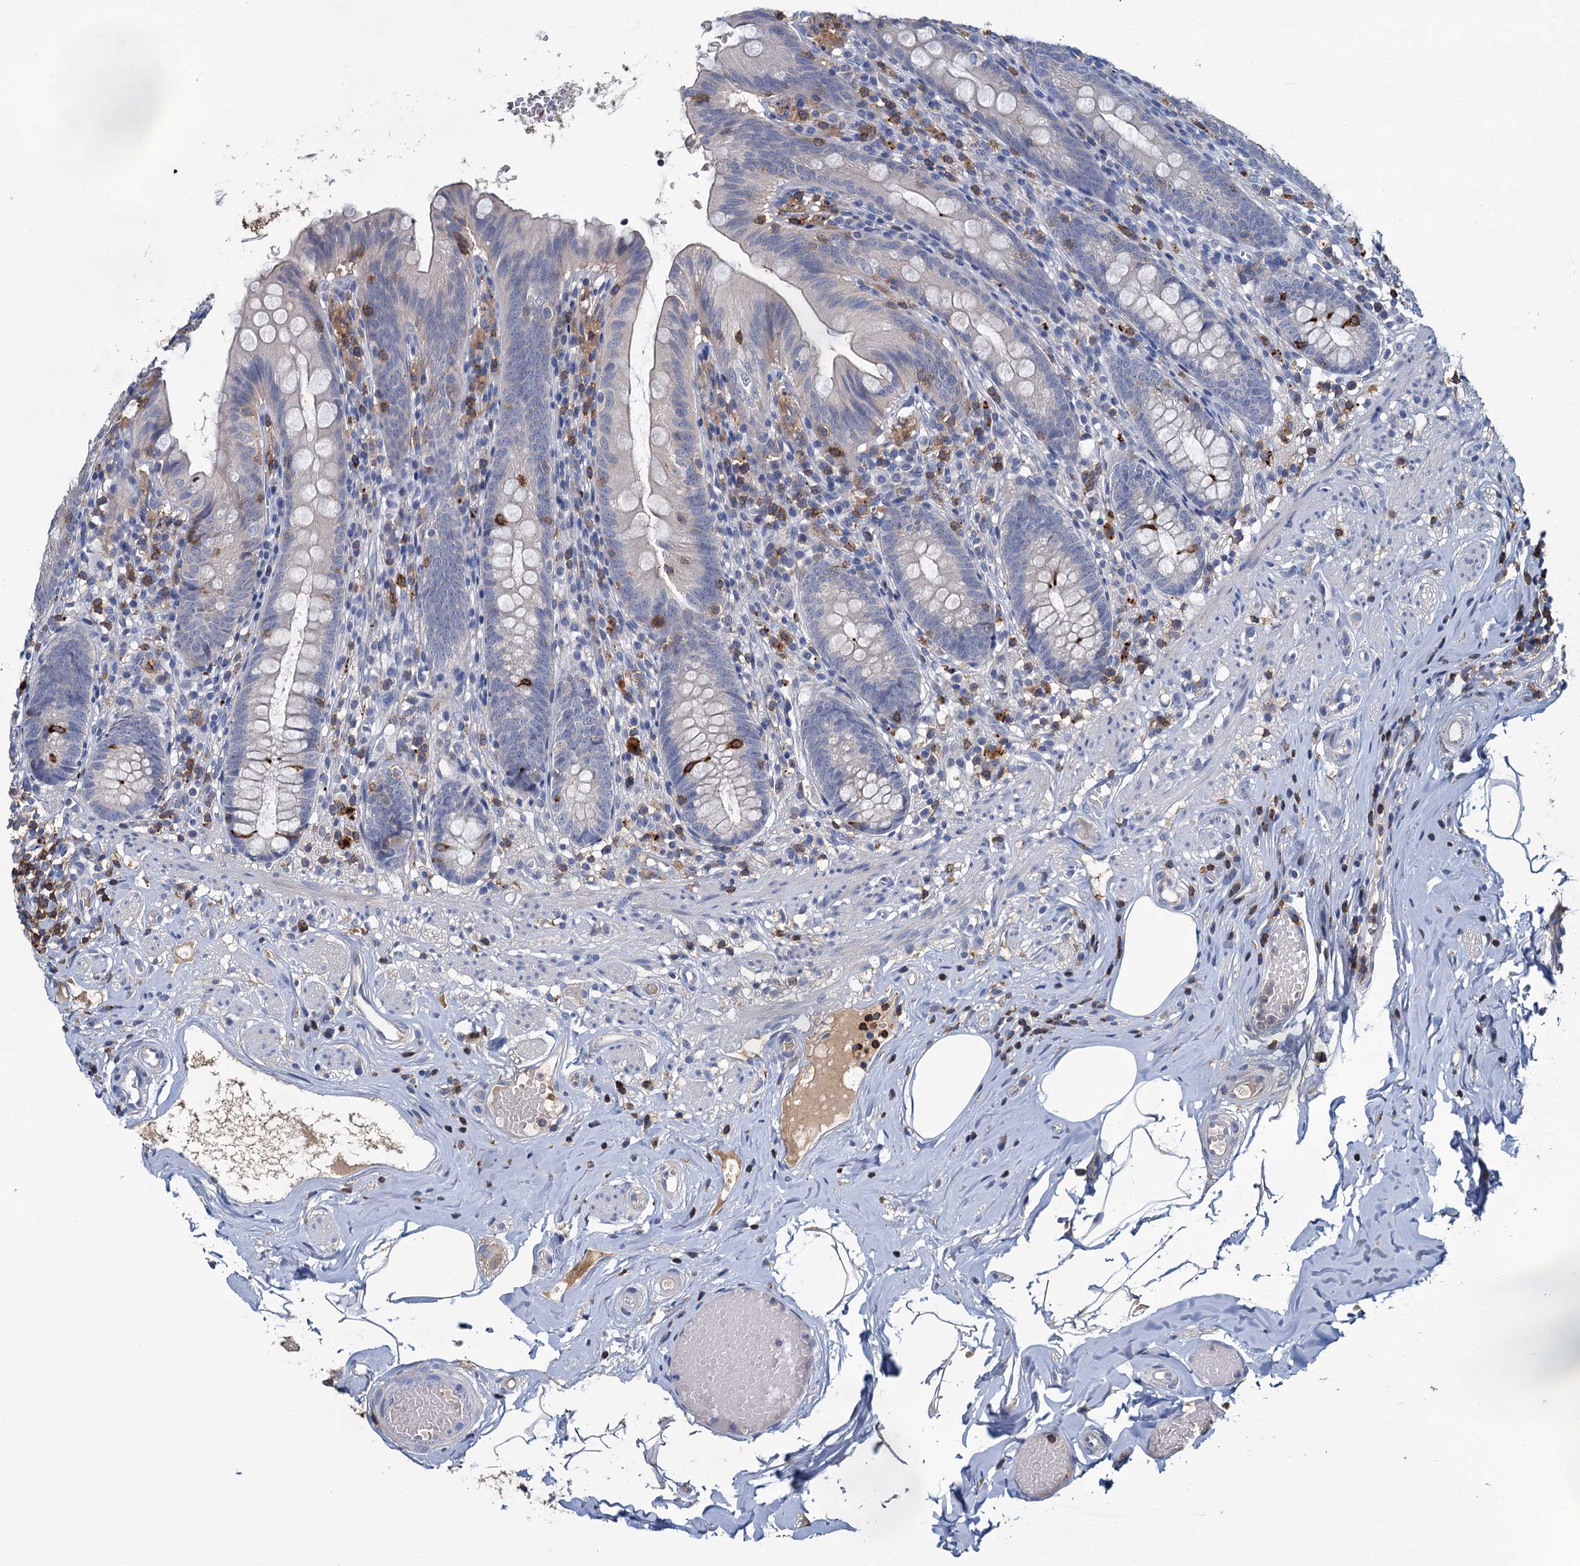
{"staining": {"intensity": "negative", "quantity": "none", "location": "none"}, "tissue": "appendix", "cell_type": "Glandular cells", "image_type": "normal", "snomed": [{"axis": "morphology", "description": "Normal tissue, NOS"}, {"axis": "topography", "description": "Appendix"}], "caption": "This is an immunohistochemistry (IHC) photomicrograph of benign appendix. There is no expression in glandular cells.", "gene": "FGFR2", "patient": {"sex": "male", "age": 55}}